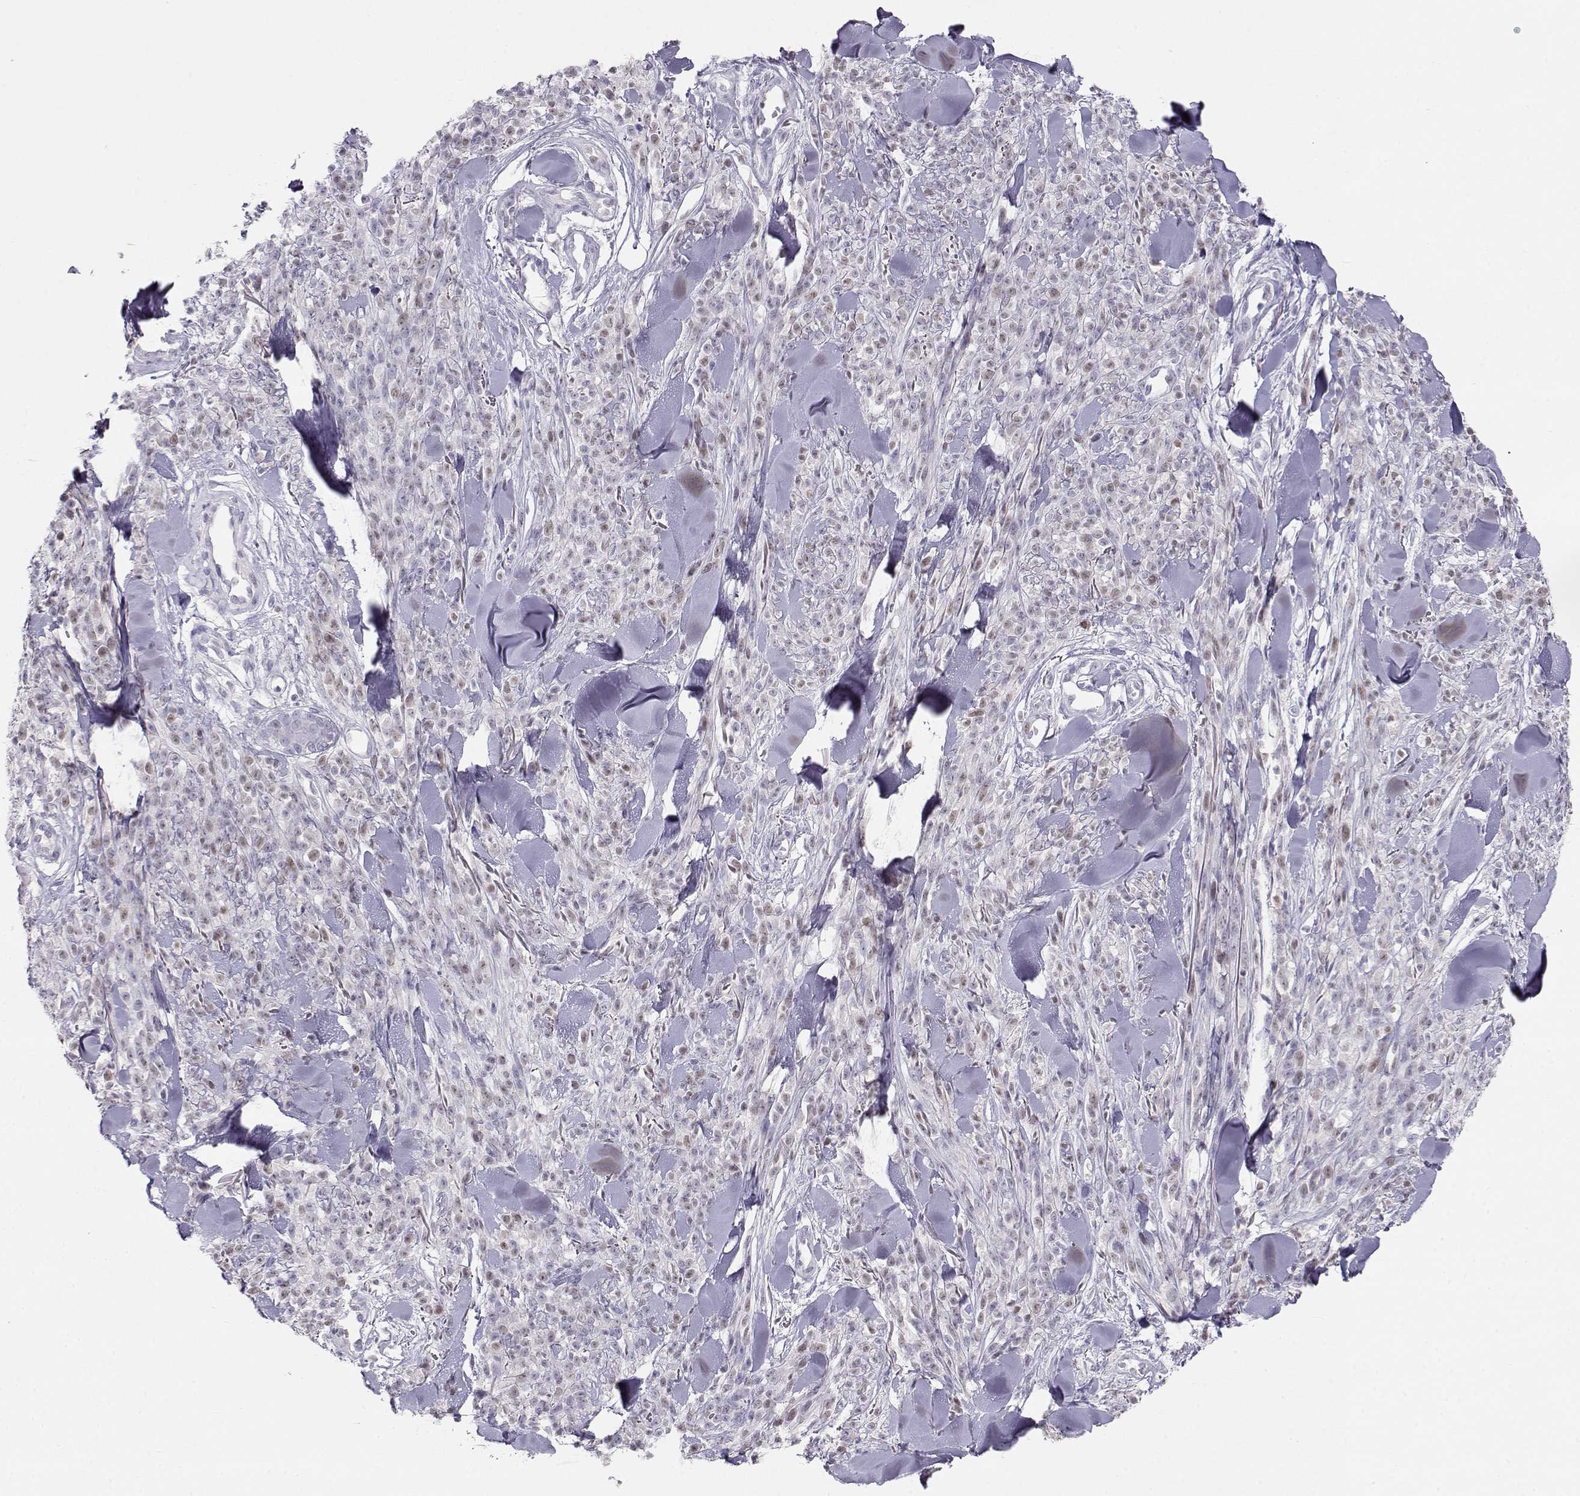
{"staining": {"intensity": "weak", "quantity": "<25%", "location": "nuclear"}, "tissue": "melanoma", "cell_type": "Tumor cells", "image_type": "cancer", "snomed": [{"axis": "morphology", "description": "Malignant melanoma, NOS"}, {"axis": "topography", "description": "Skin"}, {"axis": "topography", "description": "Skin of trunk"}], "caption": "Human malignant melanoma stained for a protein using immunohistochemistry (IHC) reveals no staining in tumor cells.", "gene": "OPN5", "patient": {"sex": "male", "age": 74}}